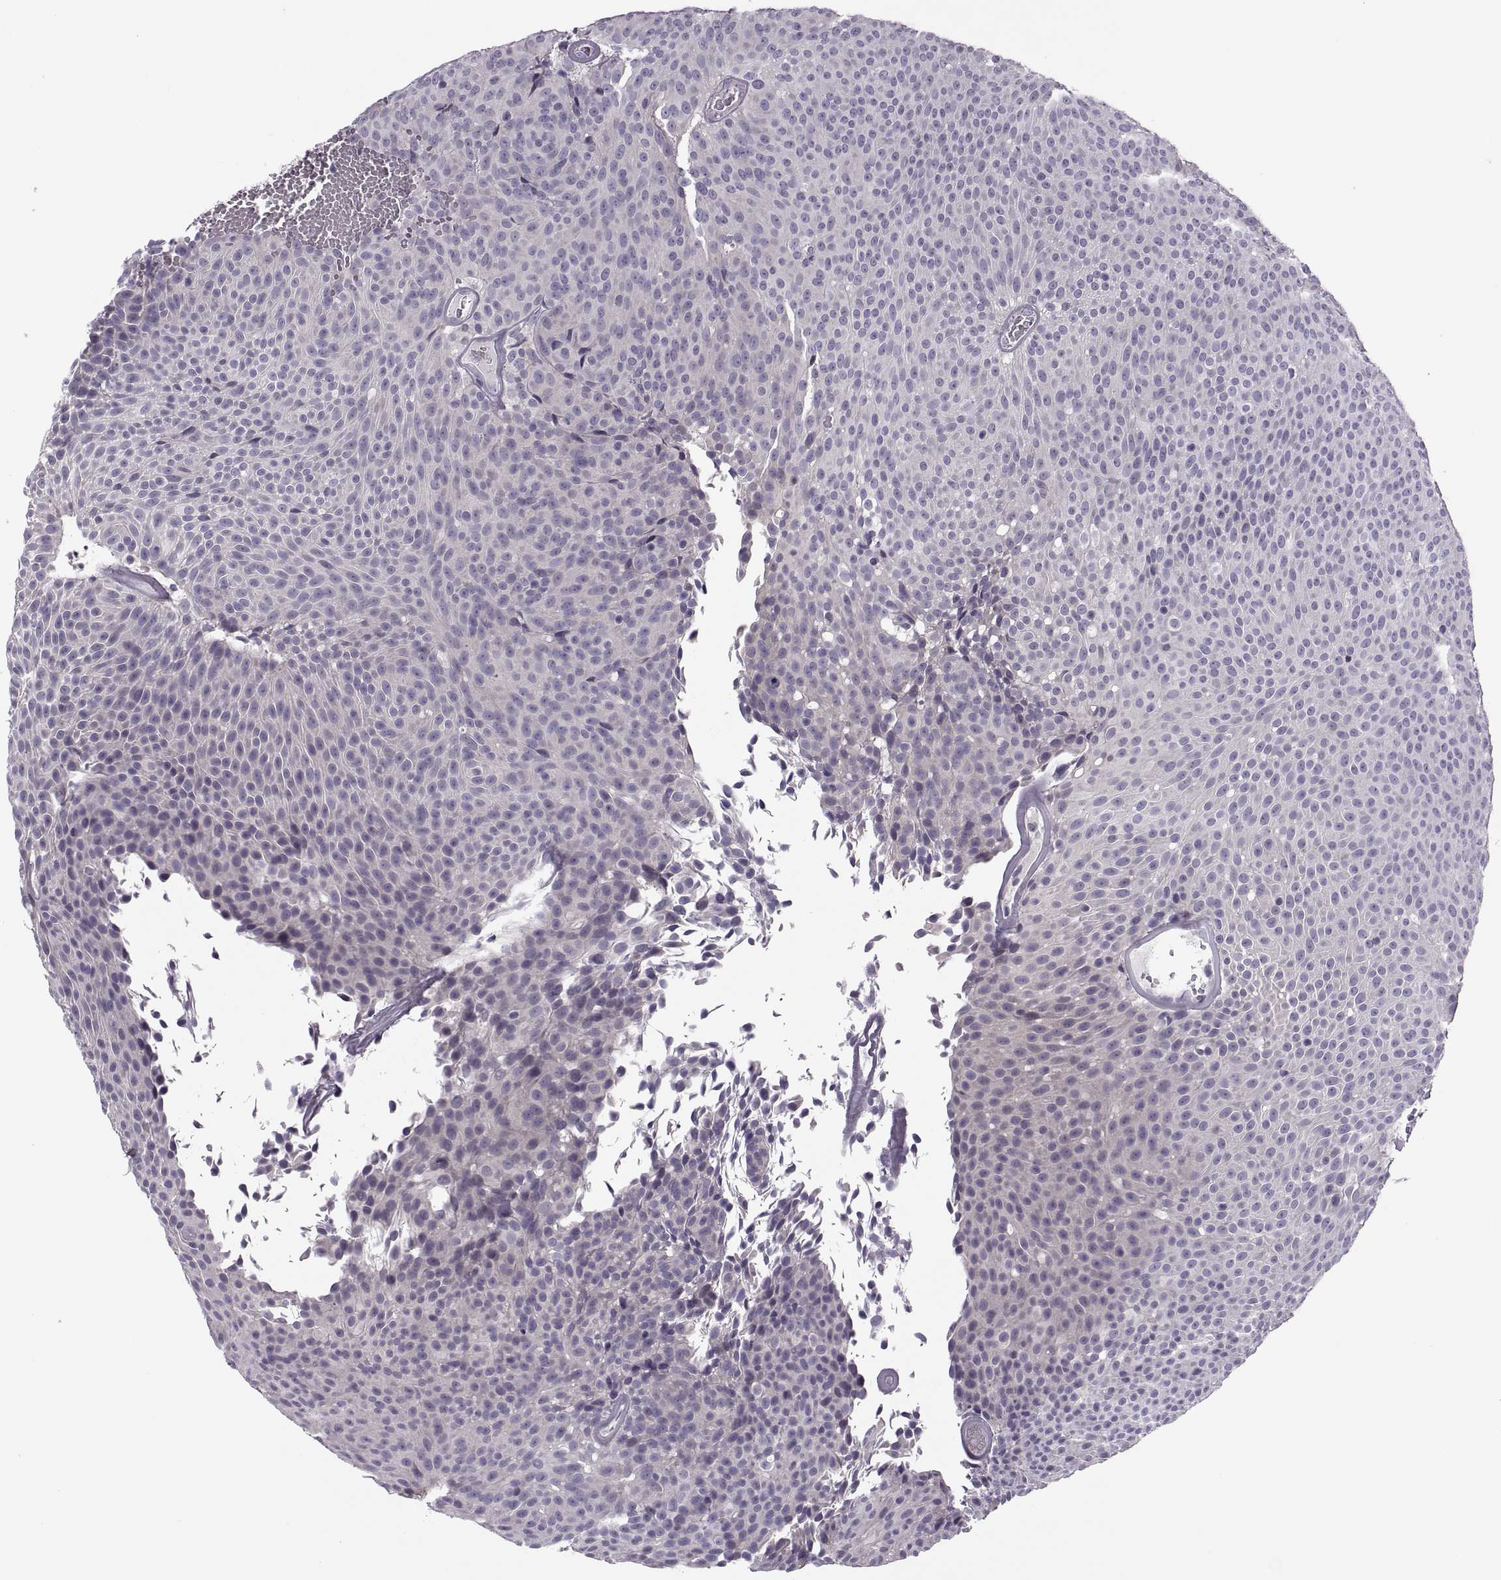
{"staining": {"intensity": "negative", "quantity": "none", "location": "none"}, "tissue": "urothelial cancer", "cell_type": "Tumor cells", "image_type": "cancer", "snomed": [{"axis": "morphology", "description": "Urothelial carcinoma, Low grade"}, {"axis": "topography", "description": "Urinary bladder"}], "caption": "IHC image of human low-grade urothelial carcinoma stained for a protein (brown), which exhibits no positivity in tumor cells.", "gene": "PRSS54", "patient": {"sex": "male", "age": 77}}